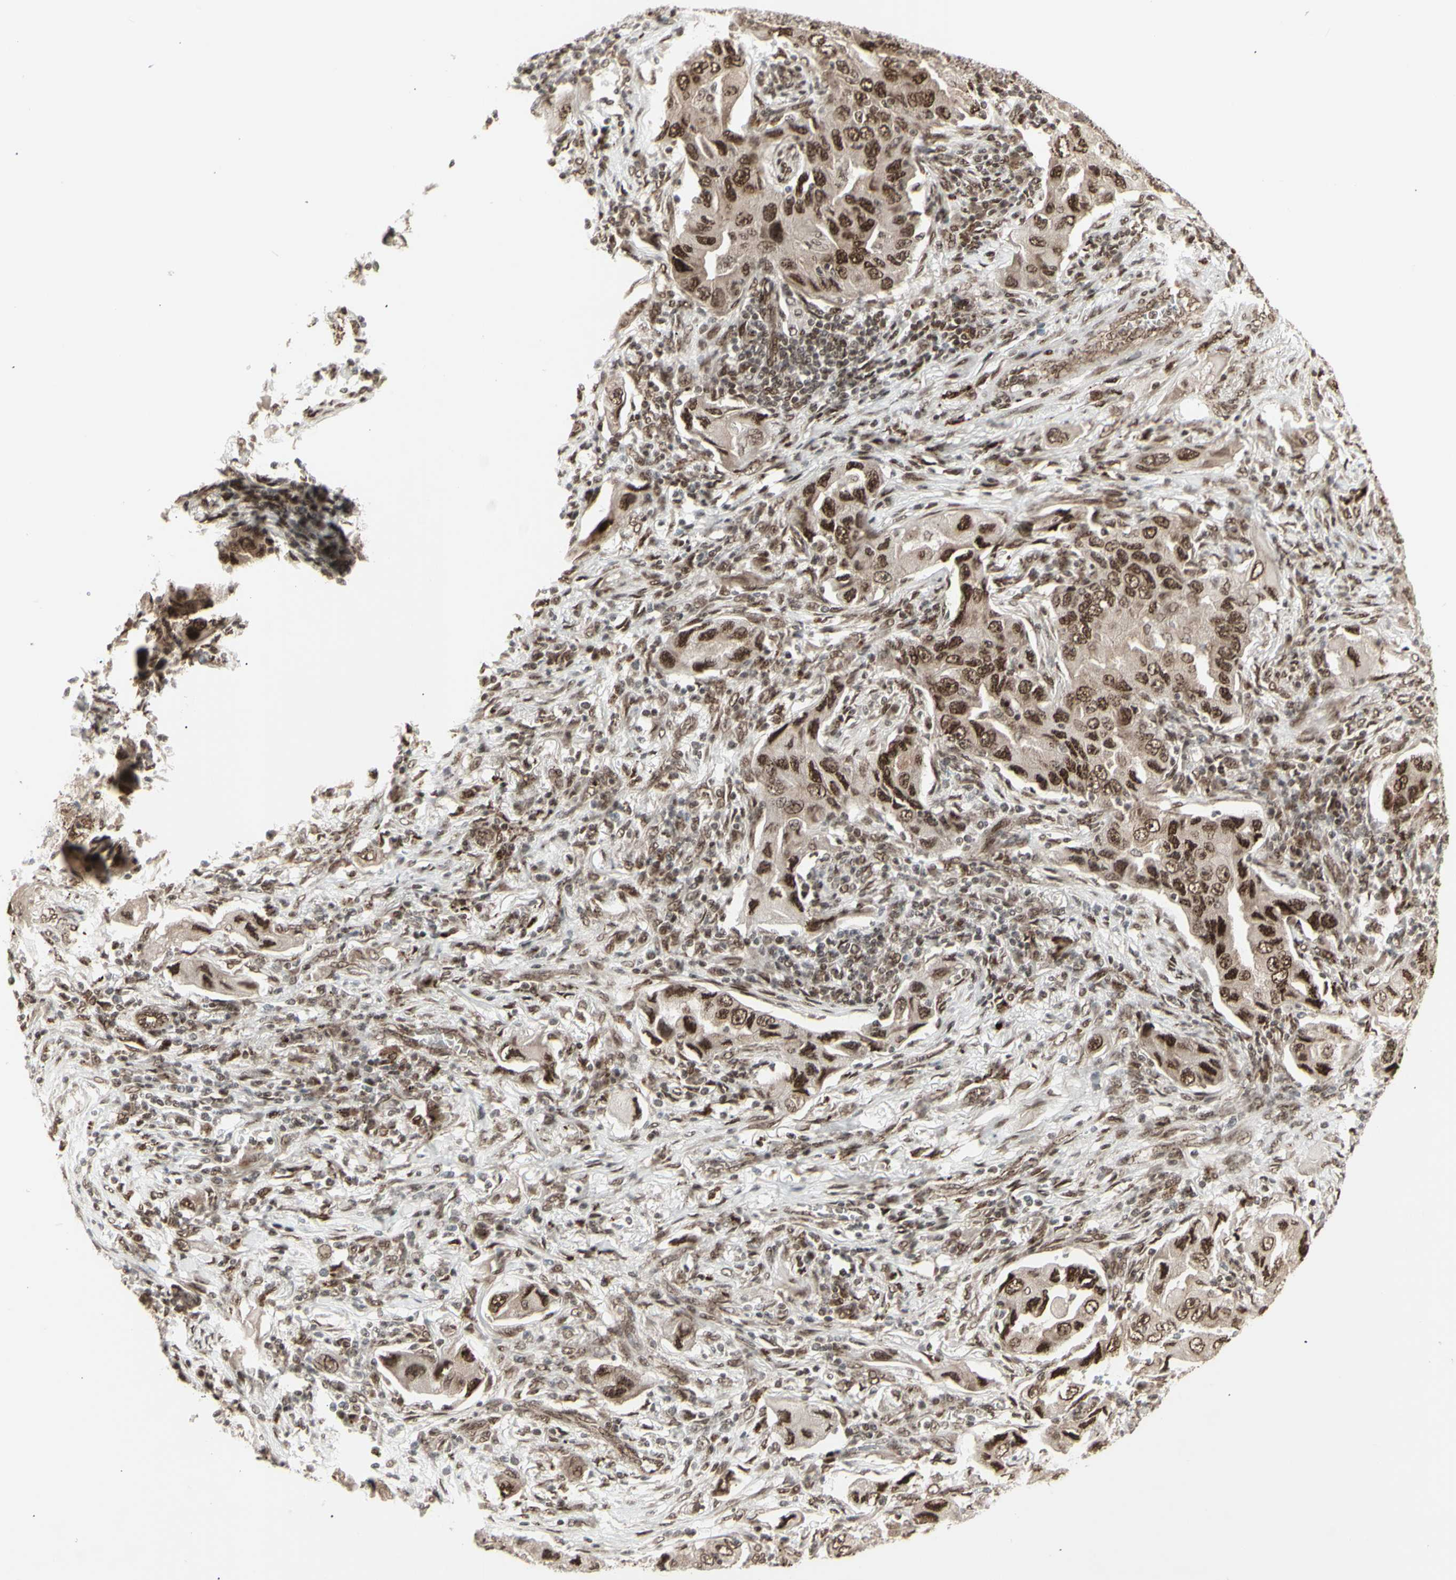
{"staining": {"intensity": "moderate", "quantity": ">75%", "location": "cytoplasmic/membranous,nuclear"}, "tissue": "lung cancer", "cell_type": "Tumor cells", "image_type": "cancer", "snomed": [{"axis": "morphology", "description": "Adenocarcinoma, NOS"}, {"axis": "topography", "description": "Lung"}], "caption": "This histopathology image shows lung cancer stained with immunohistochemistry to label a protein in brown. The cytoplasmic/membranous and nuclear of tumor cells show moderate positivity for the protein. Nuclei are counter-stained blue.", "gene": "CBX1", "patient": {"sex": "female", "age": 65}}